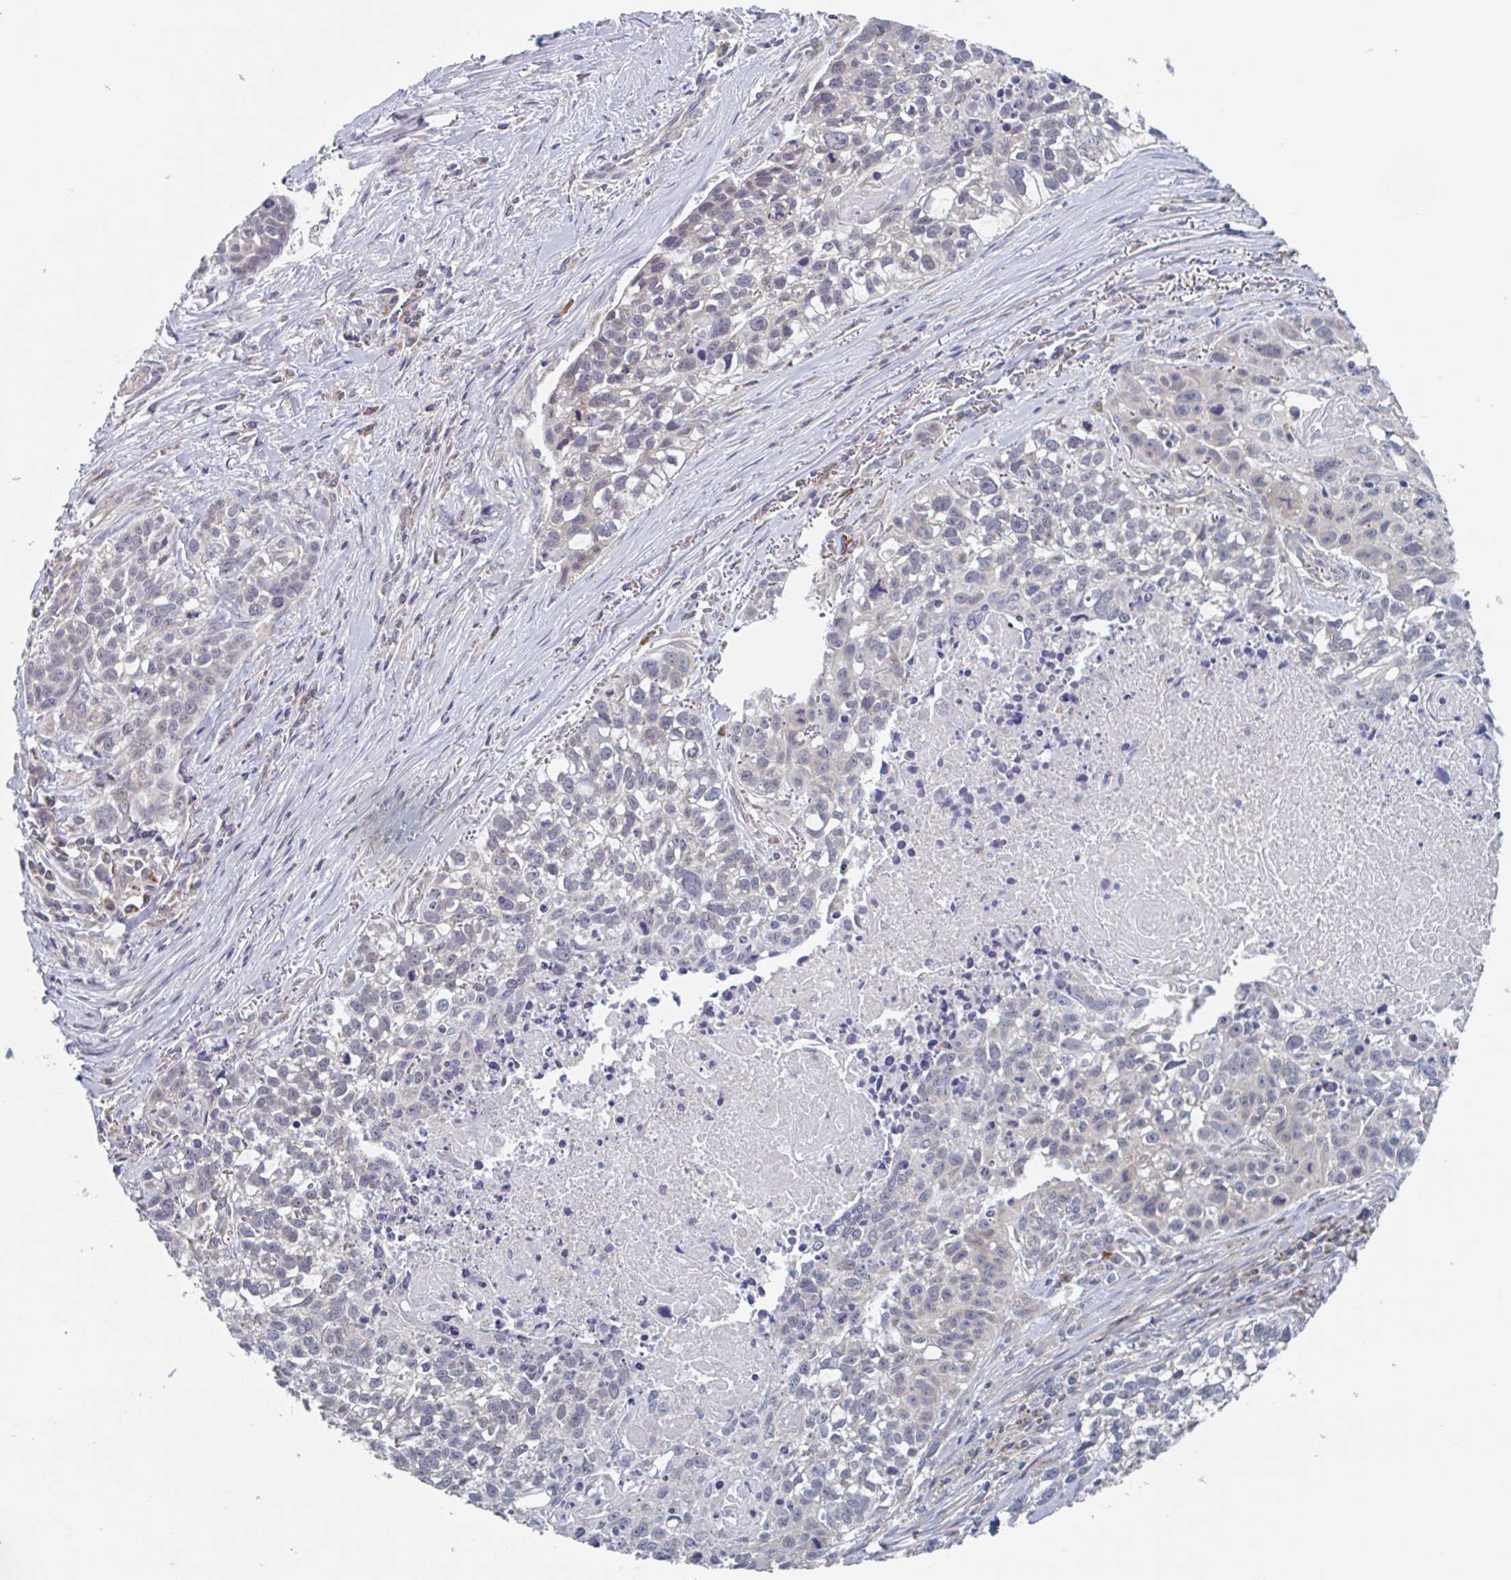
{"staining": {"intensity": "negative", "quantity": "none", "location": "none"}, "tissue": "lung cancer", "cell_type": "Tumor cells", "image_type": "cancer", "snomed": [{"axis": "morphology", "description": "Squamous cell carcinoma, NOS"}, {"axis": "topography", "description": "Lung"}], "caption": "Squamous cell carcinoma (lung) was stained to show a protein in brown. There is no significant expression in tumor cells. (DAB immunohistochemistry, high magnification).", "gene": "SURF1", "patient": {"sex": "male", "age": 74}}